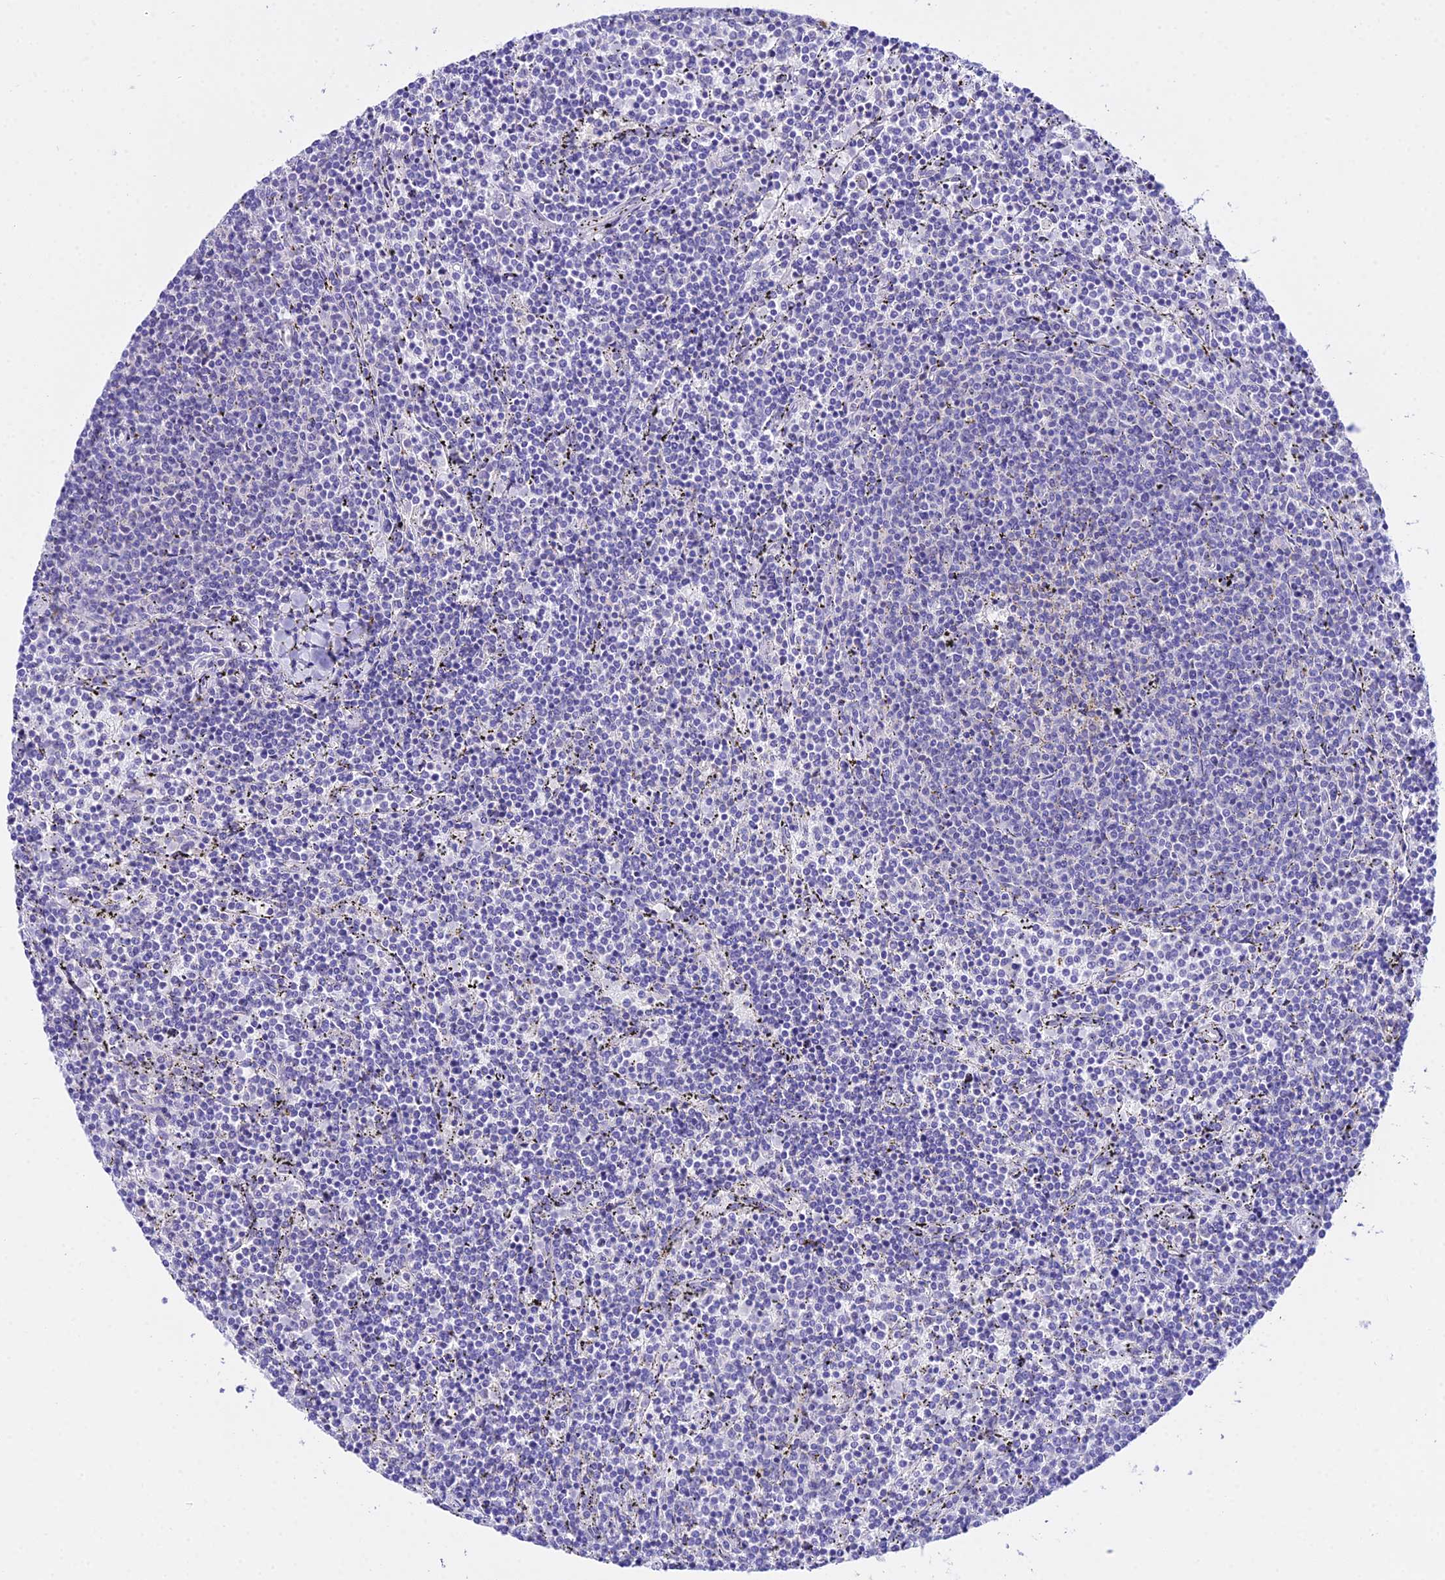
{"staining": {"intensity": "negative", "quantity": "none", "location": "none"}, "tissue": "lymphoma", "cell_type": "Tumor cells", "image_type": "cancer", "snomed": [{"axis": "morphology", "description": "Malignant lymphoma, non-Hodgkin's type, Low grade"}, {"axis": "topography", "description": "Spleen"}], "caption": "Immunohistochemistry (IHC) histopathology image of neoplastic tissue: human lymphoma stained with DAB displays no significant protein positivity in tumor cells.", "gene": "ATG16L2", "patient": {"sex": "female", "age": 50}}